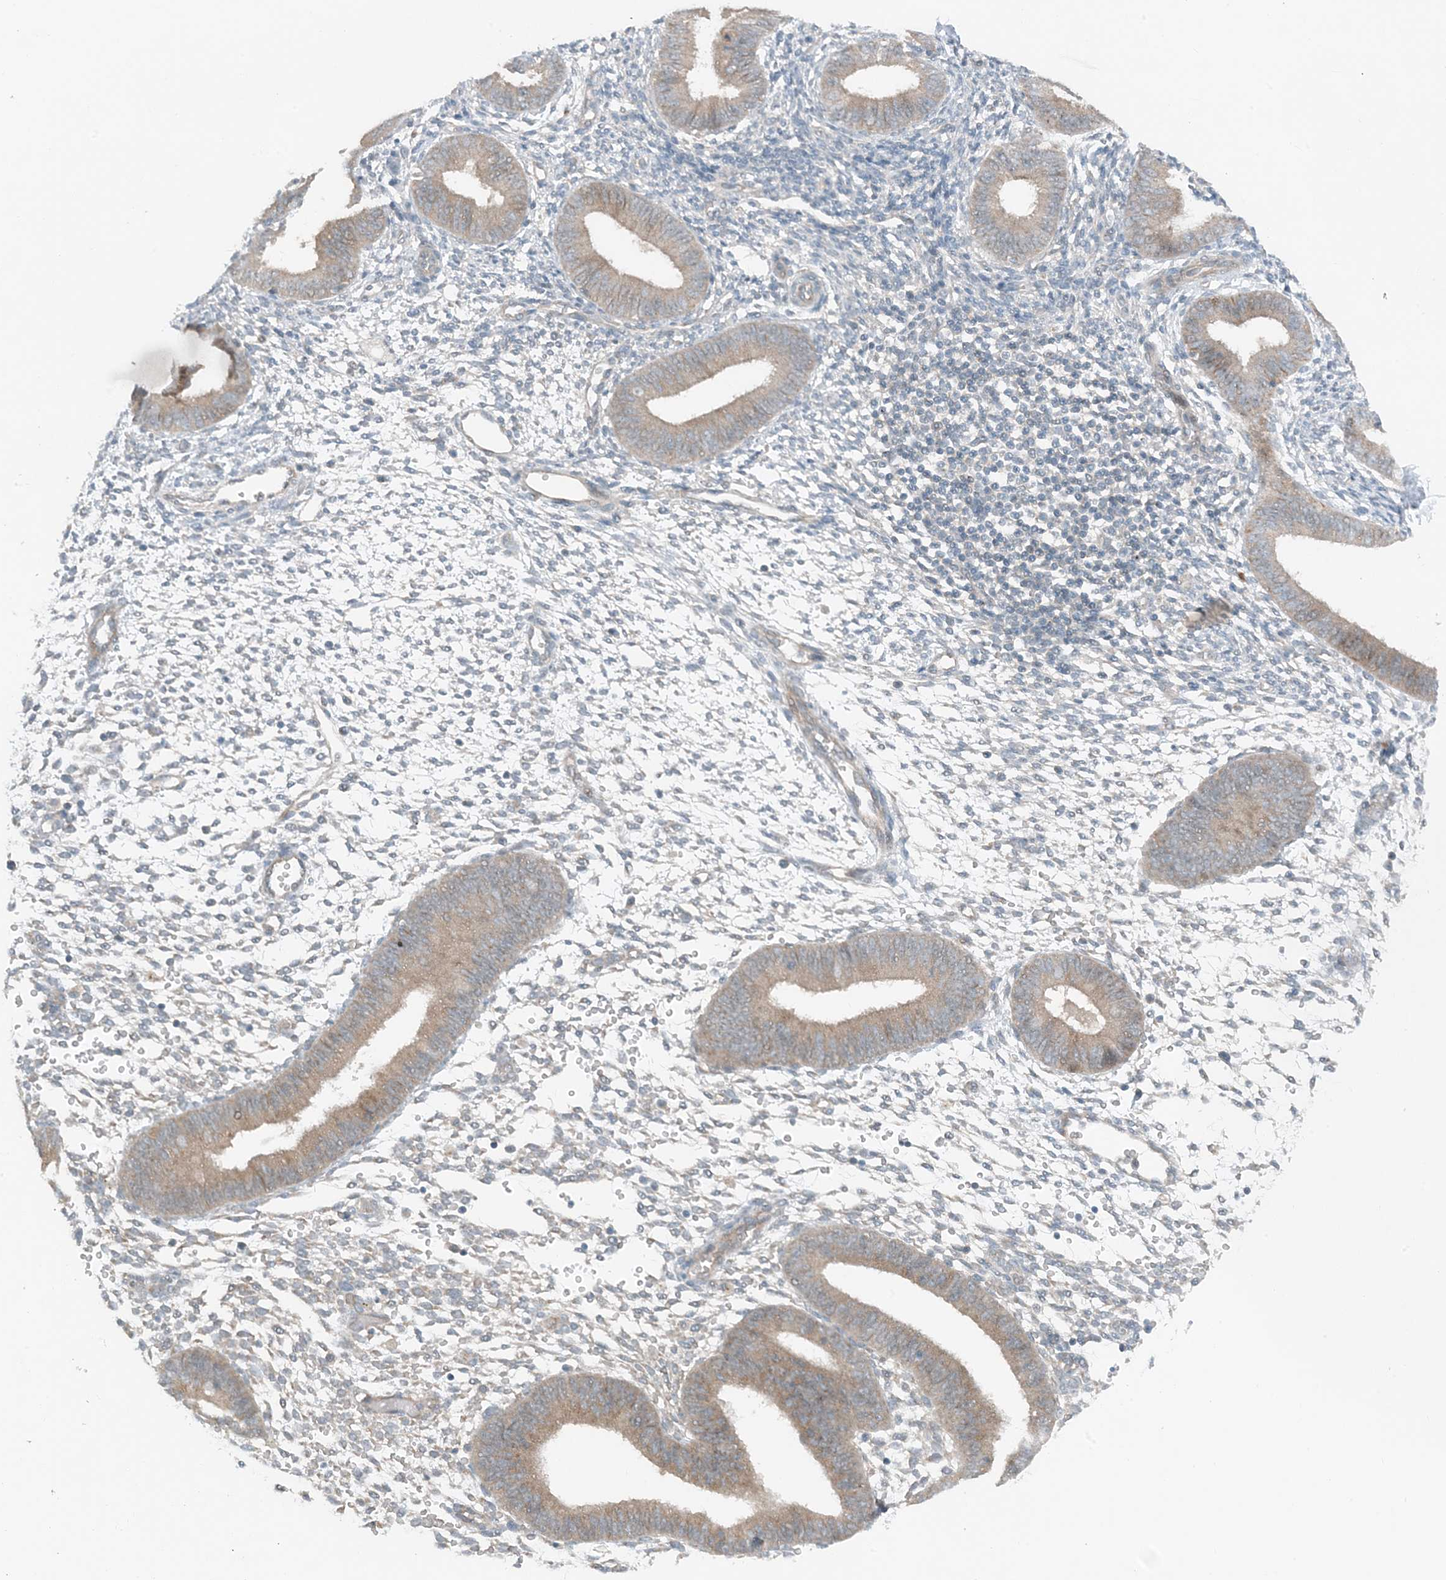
{"staining": {"intensity": "negative", "quantity": "none", "location": "none"}, "tissue": "endometrium", "cell_type": "Cells in endometrial stroma", "image_type": "normal", "snomed": [{"axis": "morphology", "description": "Normal tissue, NOS"}, {"axis": "topography", "description": "Uterus"}, {"axis": "topography", "description": "Endometrium"}], "caption": "A micrograph of human endometrium is negative for staining in cells in endometrial stroma. The staining was performed using DAB (3,3'-diaminobenzidine) to visualize the protein expression in brown, while the nuclei were stained in blue with hematoxylin (Magnification: 20x).", "gene": "MITD1", "patient": {"sex": "female", "age": 48}}